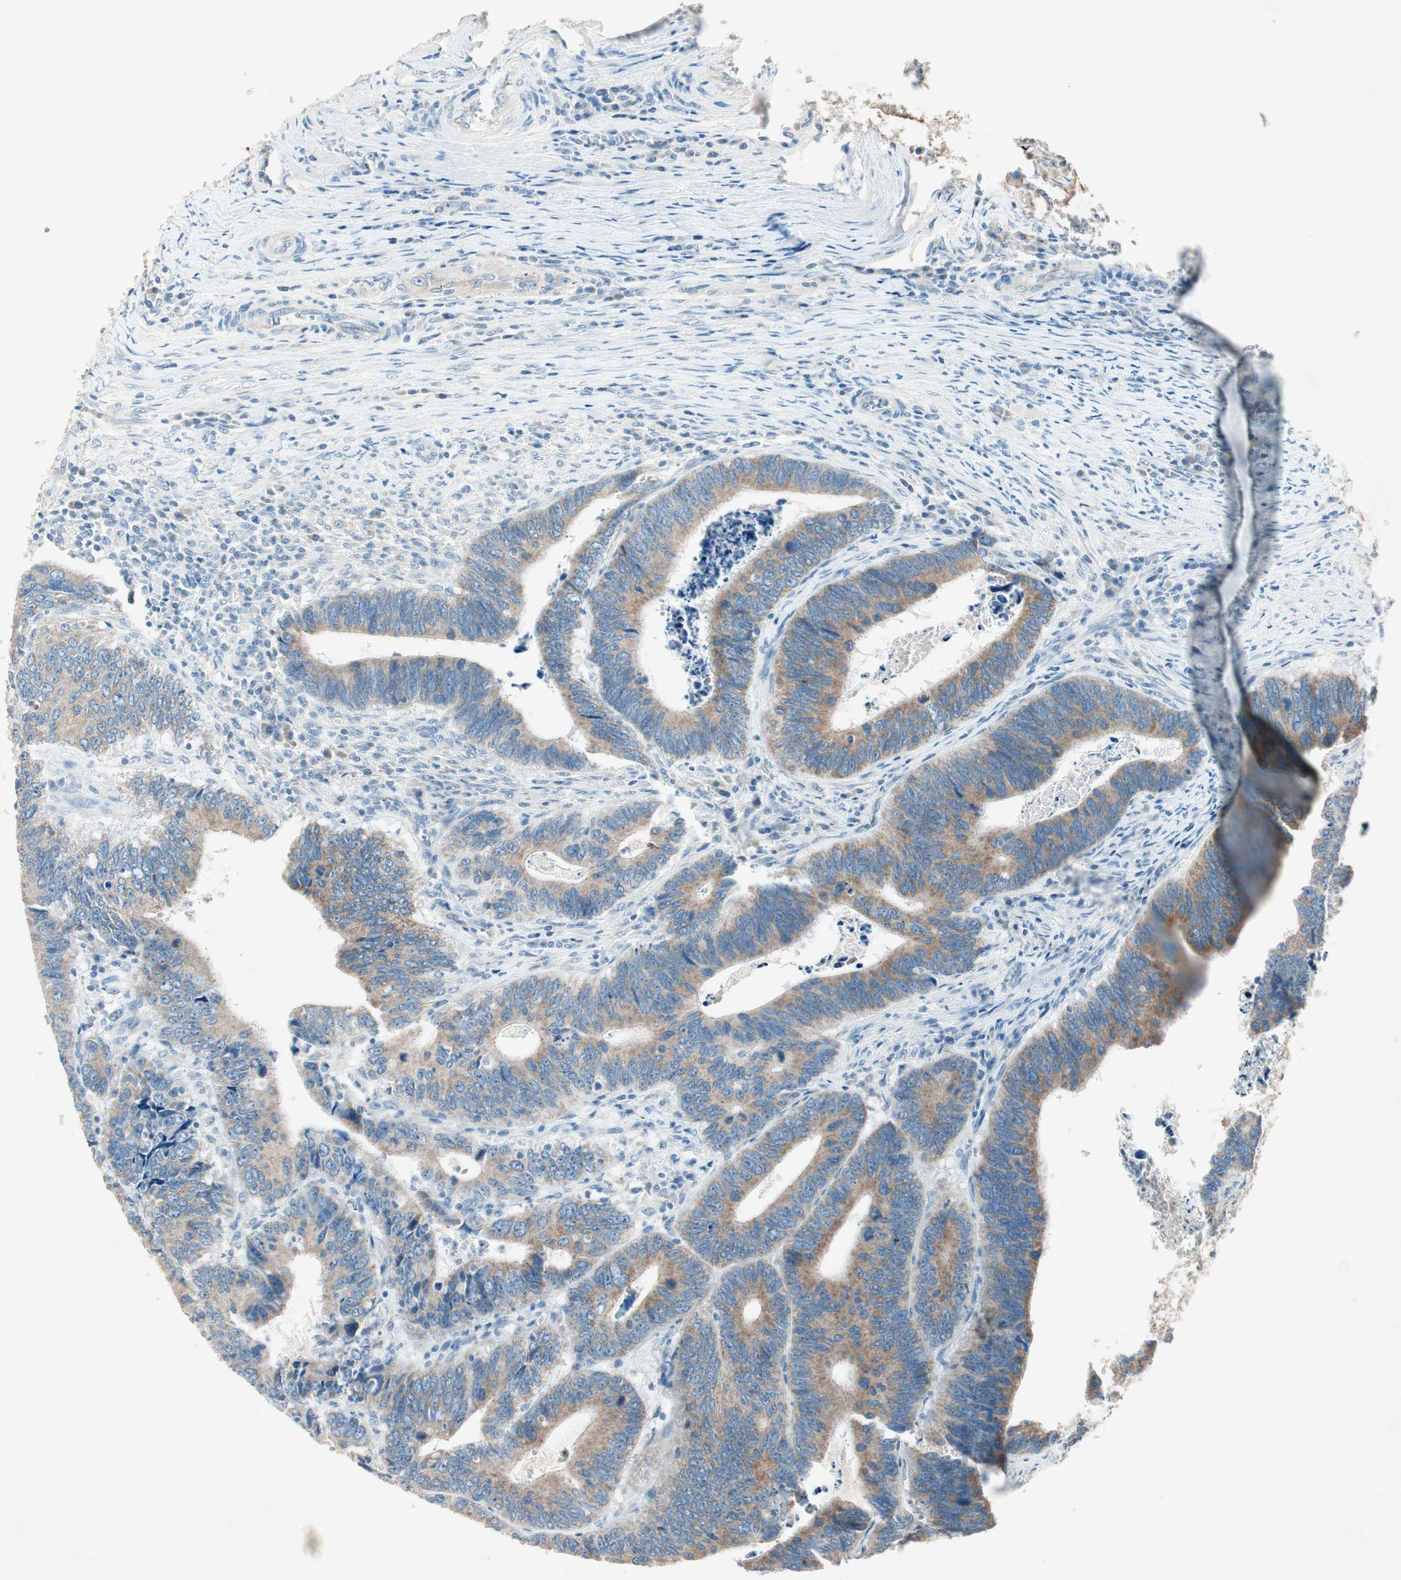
{"staining": {"intensity": "moderate", "quantity": ">75%", "location": "cytoplasmic/membranous"}, "tissue": "colorectal cancer", "cell_type": "Tumor cells", "image_type": "cancer", "snomed": [{"axis": "morphology", "description": "Adenocarcinoma, NOS"}, {"axis": "topography", "description": "Colon"}], "caption": "Brown immunohistochemical staining in human colorectal cancer (adenocarcinoma) displays moderate cytoplasmic/membranous positivity in approximately >75% of tumor cells.", "gene": "NKAIN1", "patient": {"sex": "male", "age": 72}}